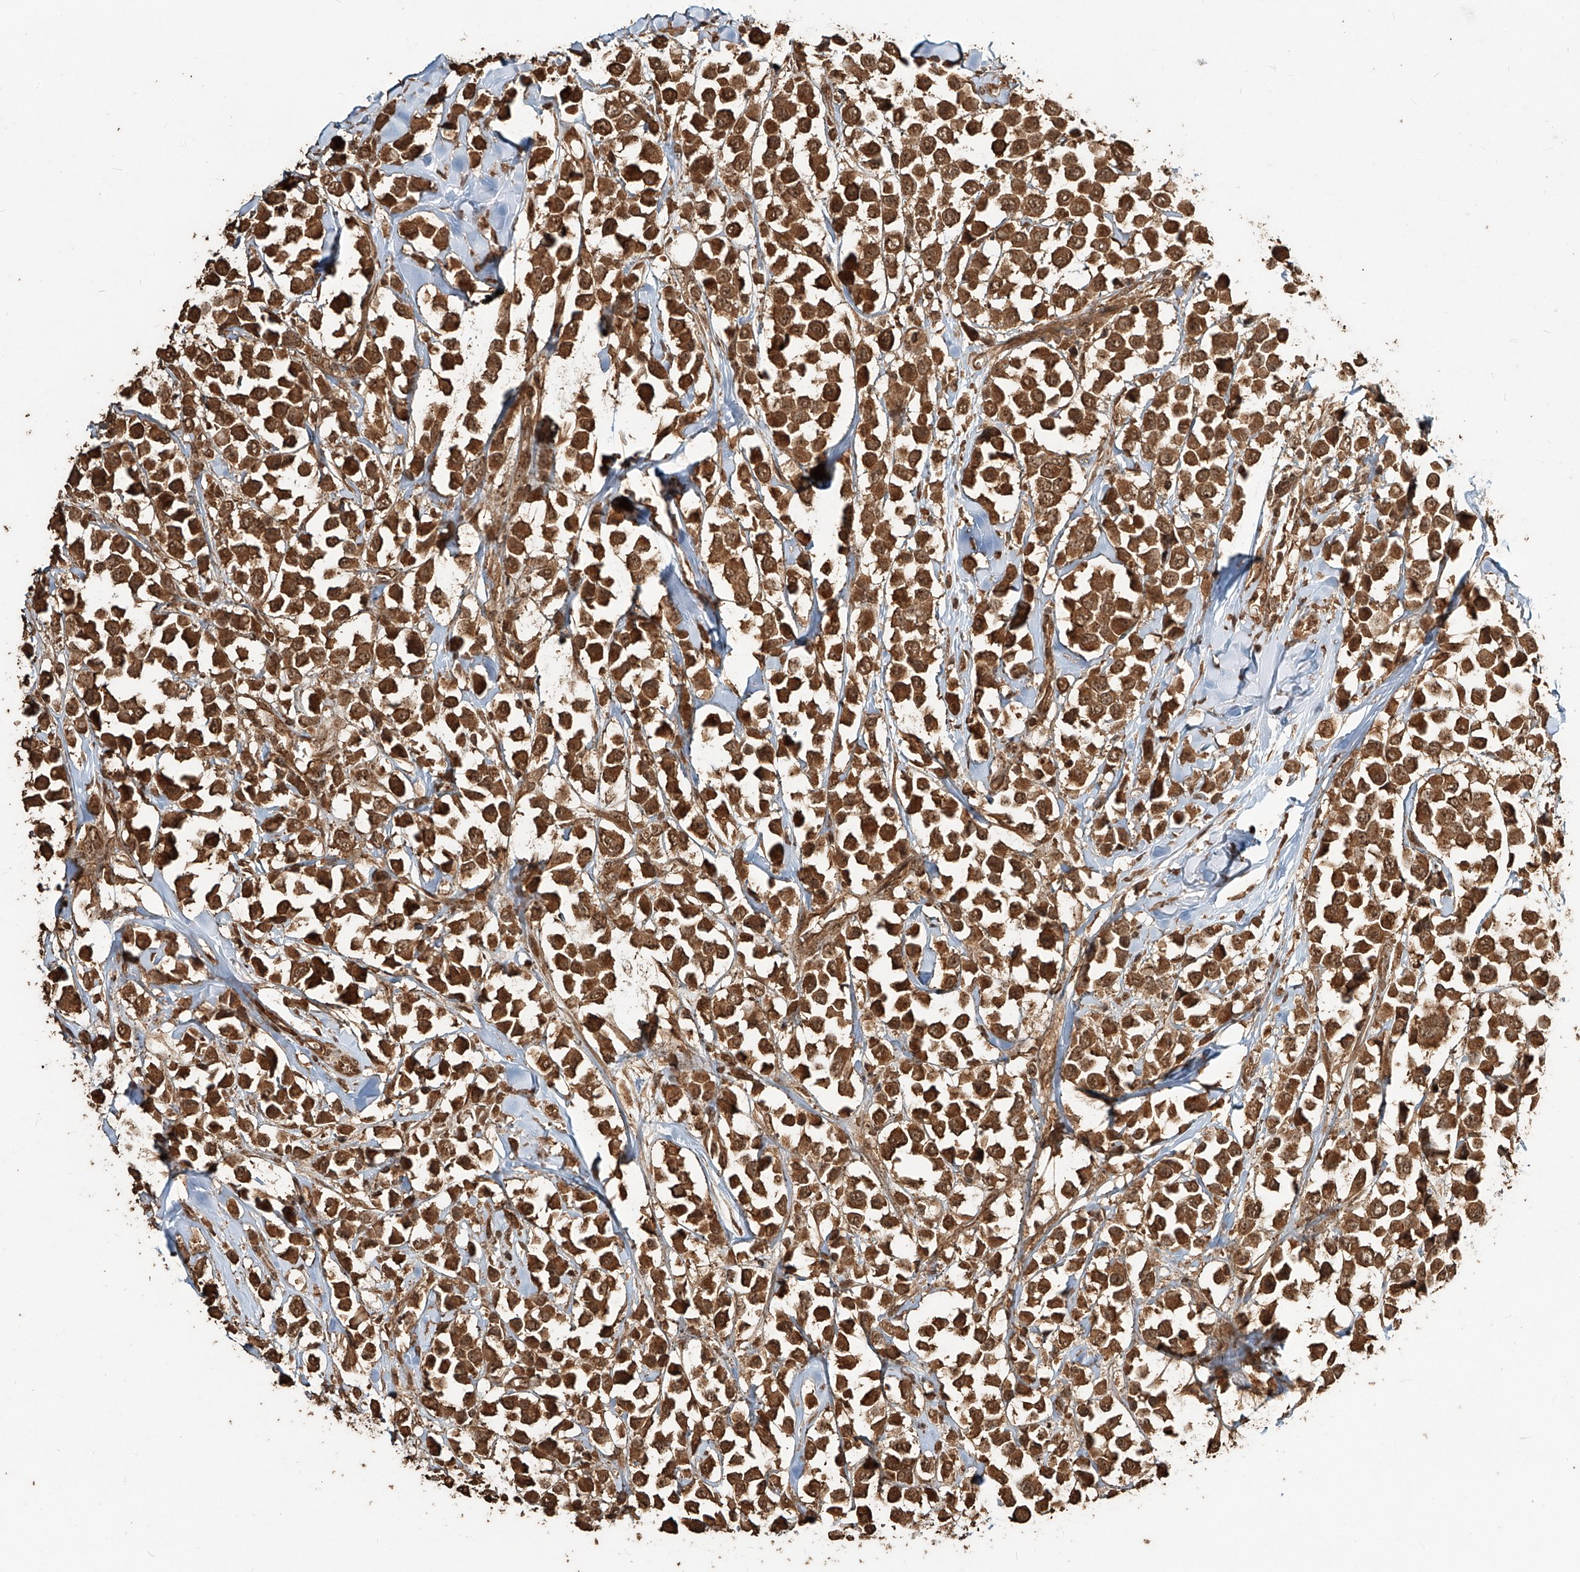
{"staining": {"intensity": "moderate", "quantity": ">75%", "location": "cytoplasmic/membranous,nuclear"}, "tissue": "breast cancer", "cell_type": "Tumor cells", "image_type": "cancer", "snomed": [{"axis": "morphology", "description": "Duct carcinoma"}, {"axis": "topography", "description": "Breast"}], "caption": "This is an image of immunohistochemistry (IHC) staining of breast cancer (intraductal carcinoma), which shows moderate staining in the cytoplasmic/membranous and nuclear of tumor cells.", "gene": "ZNF660", "patient": {"sex": "female", "age": 61}}